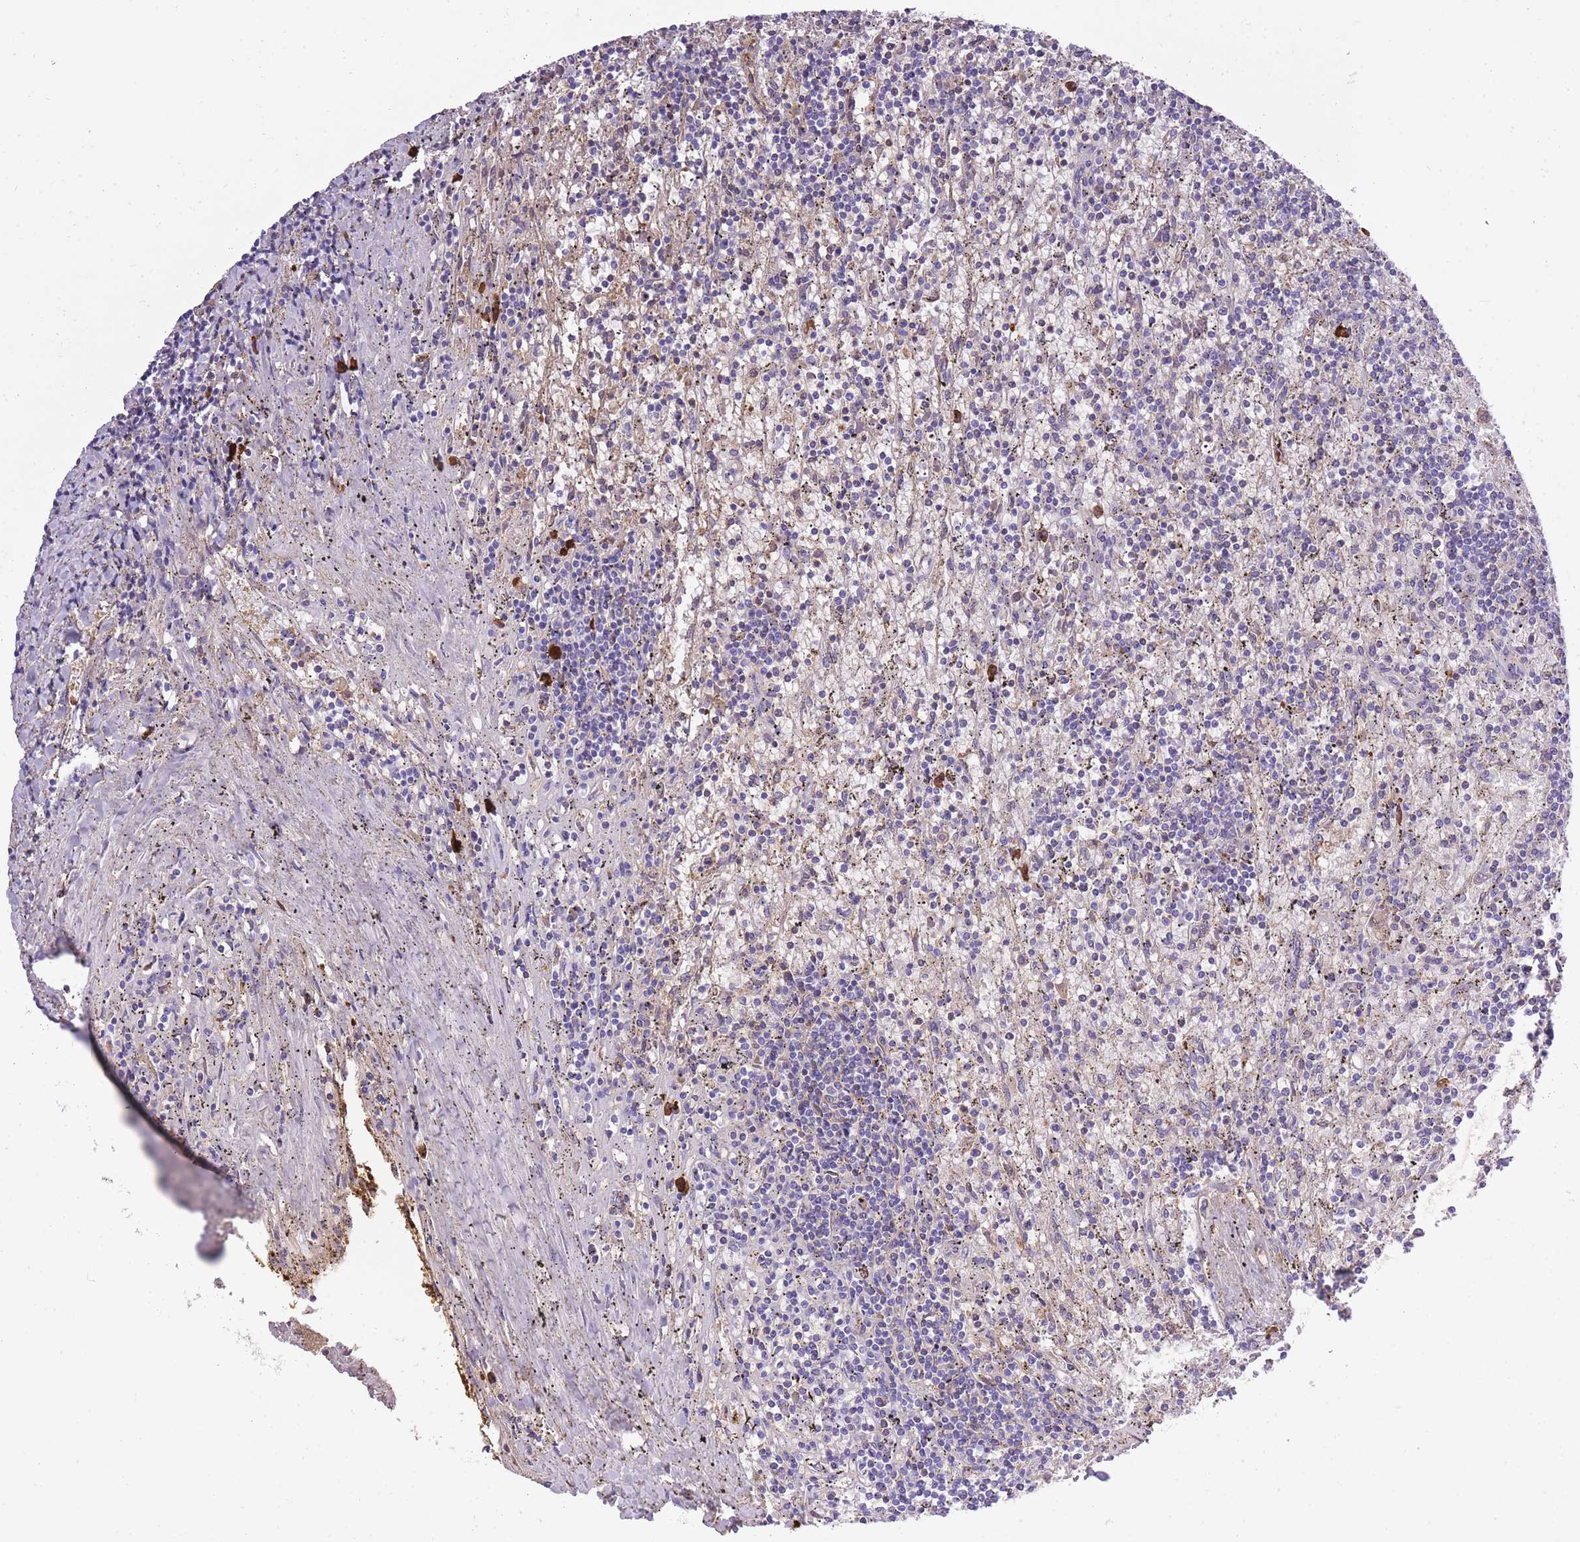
{"staining": {"intensity": "negative", "quantity": "none", "location": "none"}, "tissue": "lymphoma", "cell_type": "Tumor cells", "image_type": "cancer", "snomed": [{"axis": "morphology", "description": "Malignant lymphoma, non-Hodgkin's type, Low grade"}, {"axis": "topography", "description": "Spleen"}], "caption": "Tumor cells are negative for protein expression in human low-grade malignant lymphoma, non-Hodgkin's type.", "gene": "IGKV1D-42", "patient": {"sex": "male", "age": 76}}